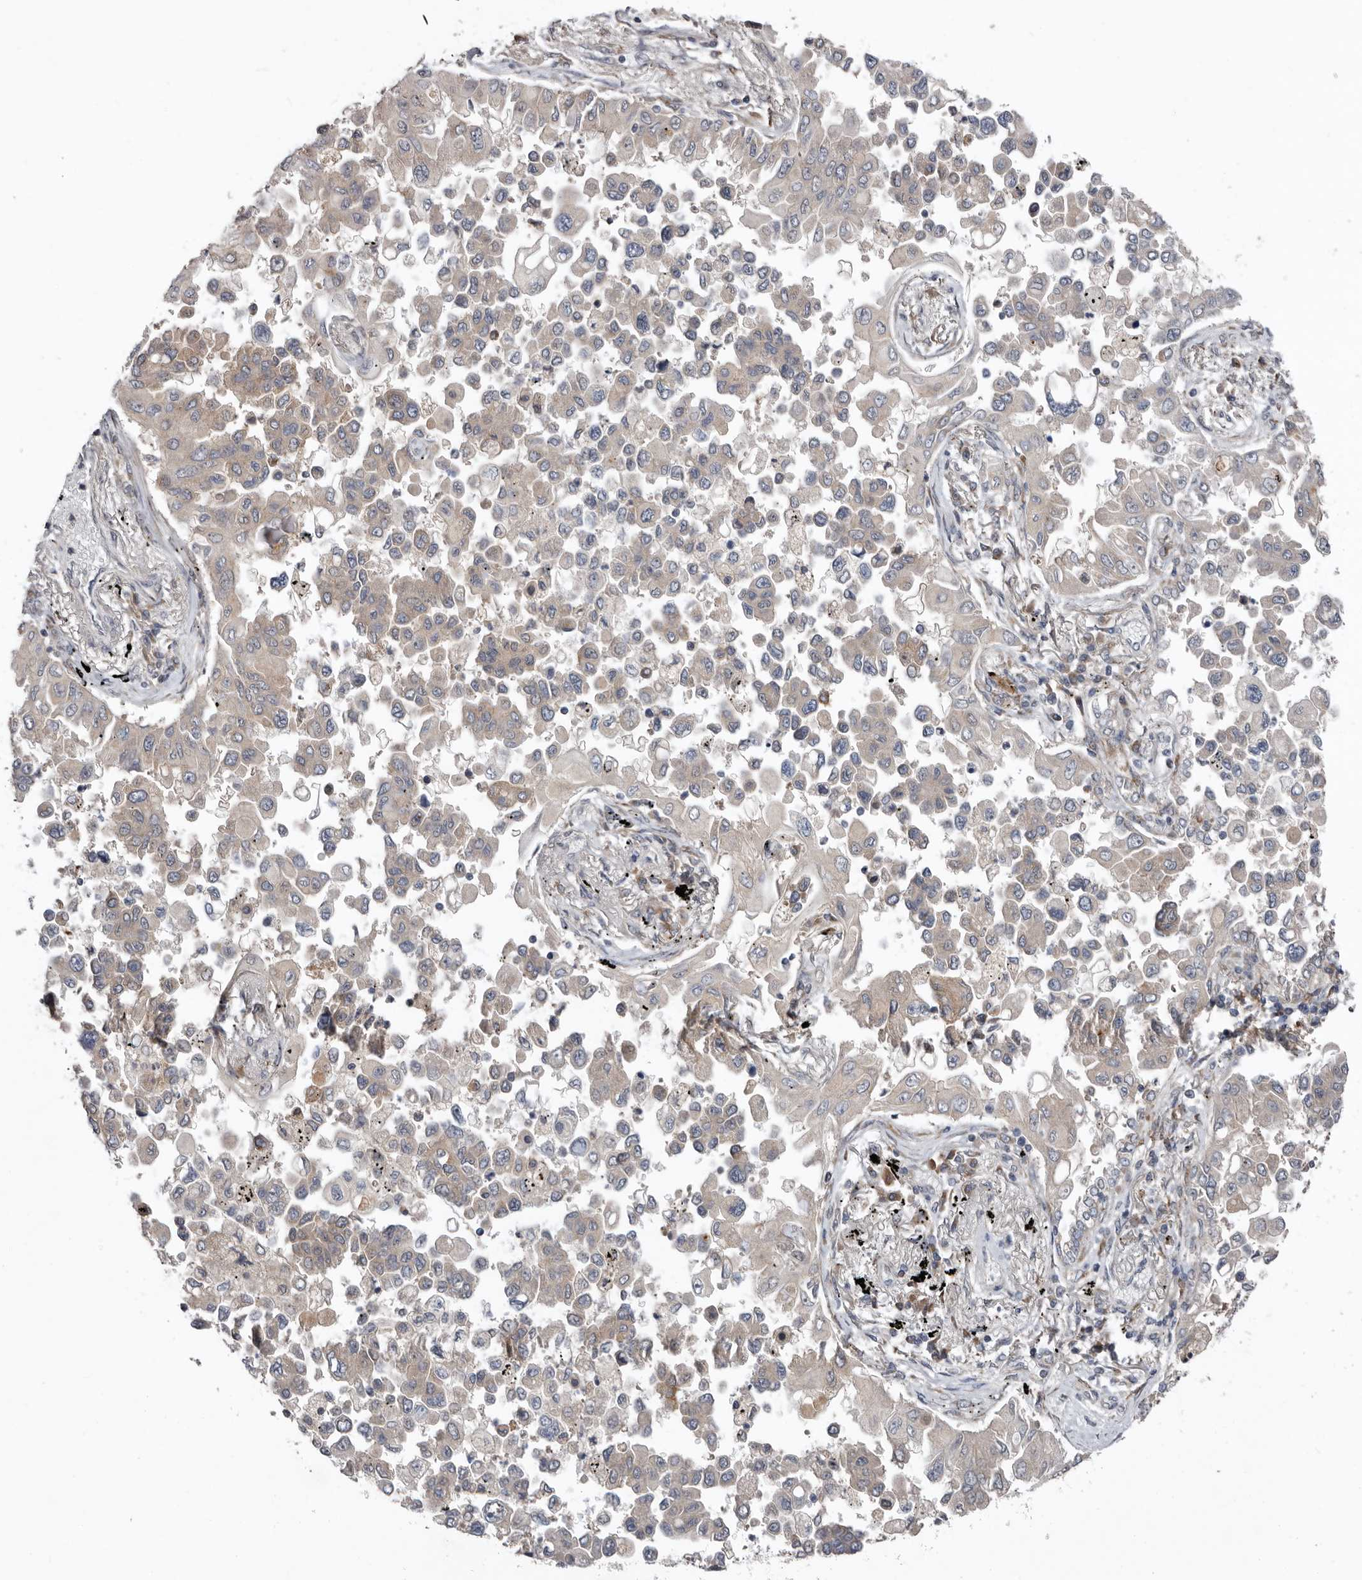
{"staining": {"intensity": "weak", "quantity": "<25%", "location": "cytoplasmic/membranous"}, "tissue": "lung cancer", "cell_type": "Tumor cells", "image_type": "cancer", "snomed": [{"axis": "morphology", "description": "Adenocarcinoma, NOS"}, {"axis": "topography", "description": "Lung"}], "caption": "Protein analysis of lung cancer shows no significant positivity in tumor cells.", "gene": "CHML", "patient": {"sex": "female", "age": 67}}